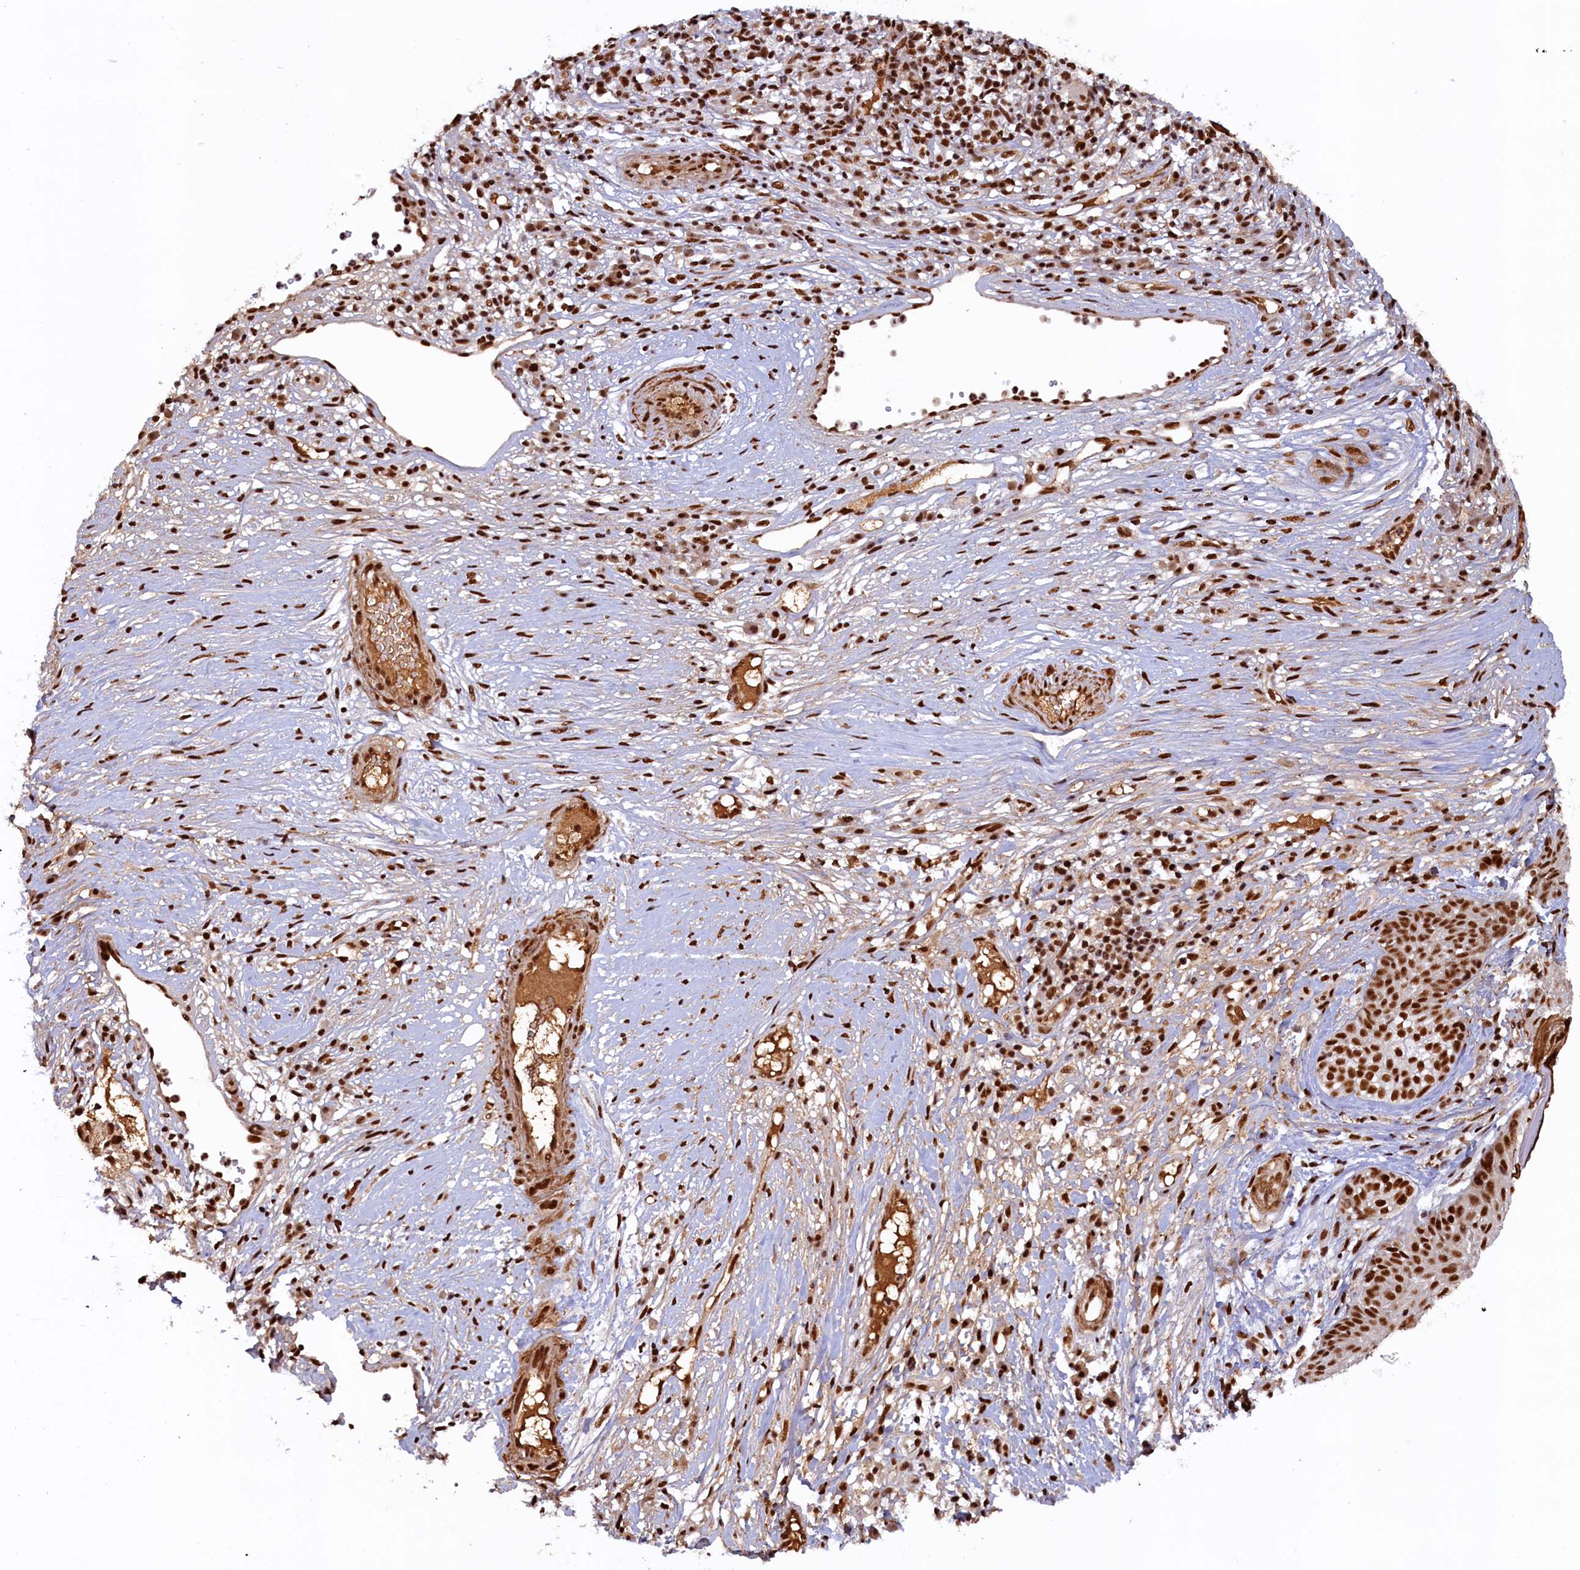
{"staining": {"intensity": "strong", "quantity": ">75%", "location": "nuclear"}, "tissue": "melanoma", "cell_type": "Tumor cells", "image_type": "cancer", "snomed": [{"axis": "morphology", "description": "Malignant melanoma, NOS"}, {"axis": "topography", "description": "Skin"}], "caption": "Human malignant melanoma stained with a brown dye demonstrates strong nuclear positive expression in about >75% of tumor cells.", "gene": "ZC3H18", "patient": {"sex": "male", "age": 73}}